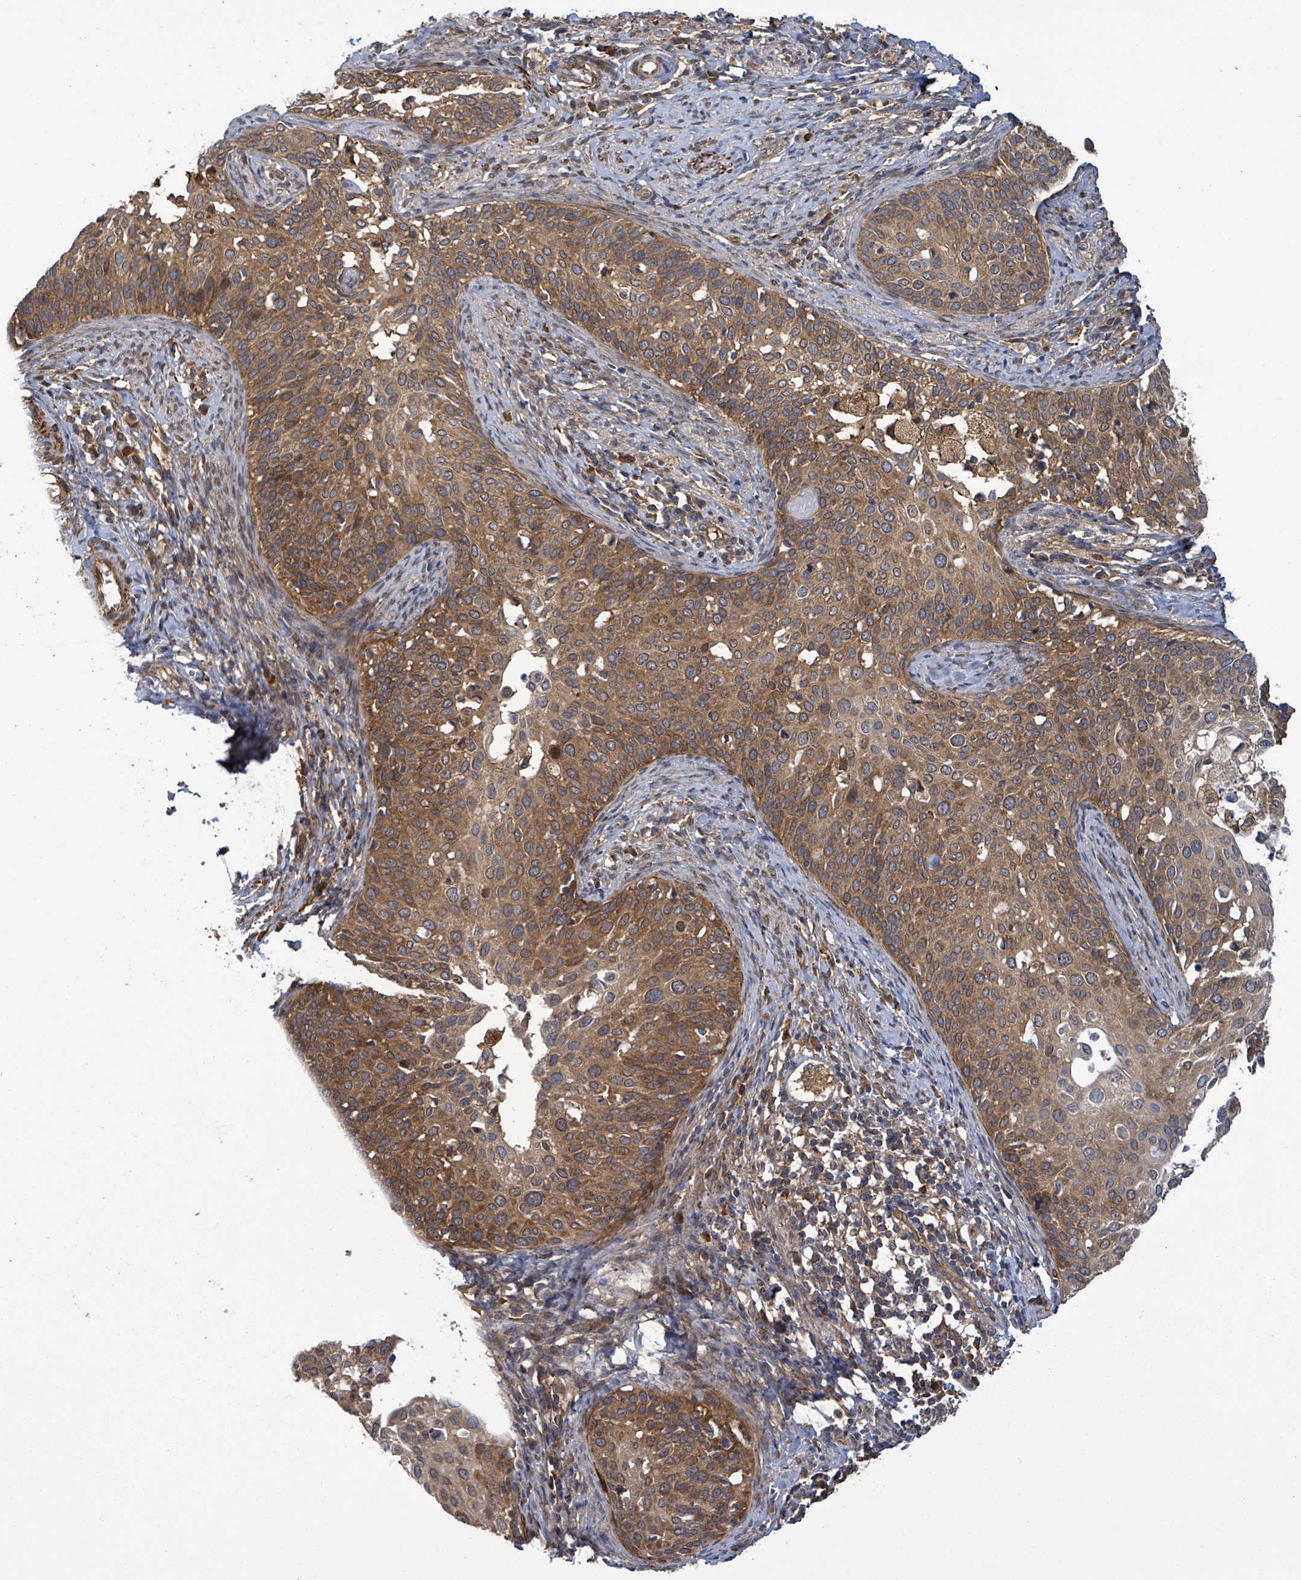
{"staining": {"intensity": "moderate", "quantity": ">75%", "location": "cytoplasmic/membranous,nuclear"}, "tissue": "cervical cancer", "cell_type": "Tumor cells", "image_type": "cancer", "snomed": [{"axis": "morphology", "description": "Squamous cell carcinoma, NOS"}, {"axis": "topography", "description": "Cervix"}], "caption": "Cervical cancer (squamous cell carcinoma) tissue shows moderate cytoplasmic/membranous and nuclear staining in about >75% of tumor cells, visualized by immunohistochemistry.", "gene": "MAP3K6", "patient": {"sex": "female", "age": 44}}